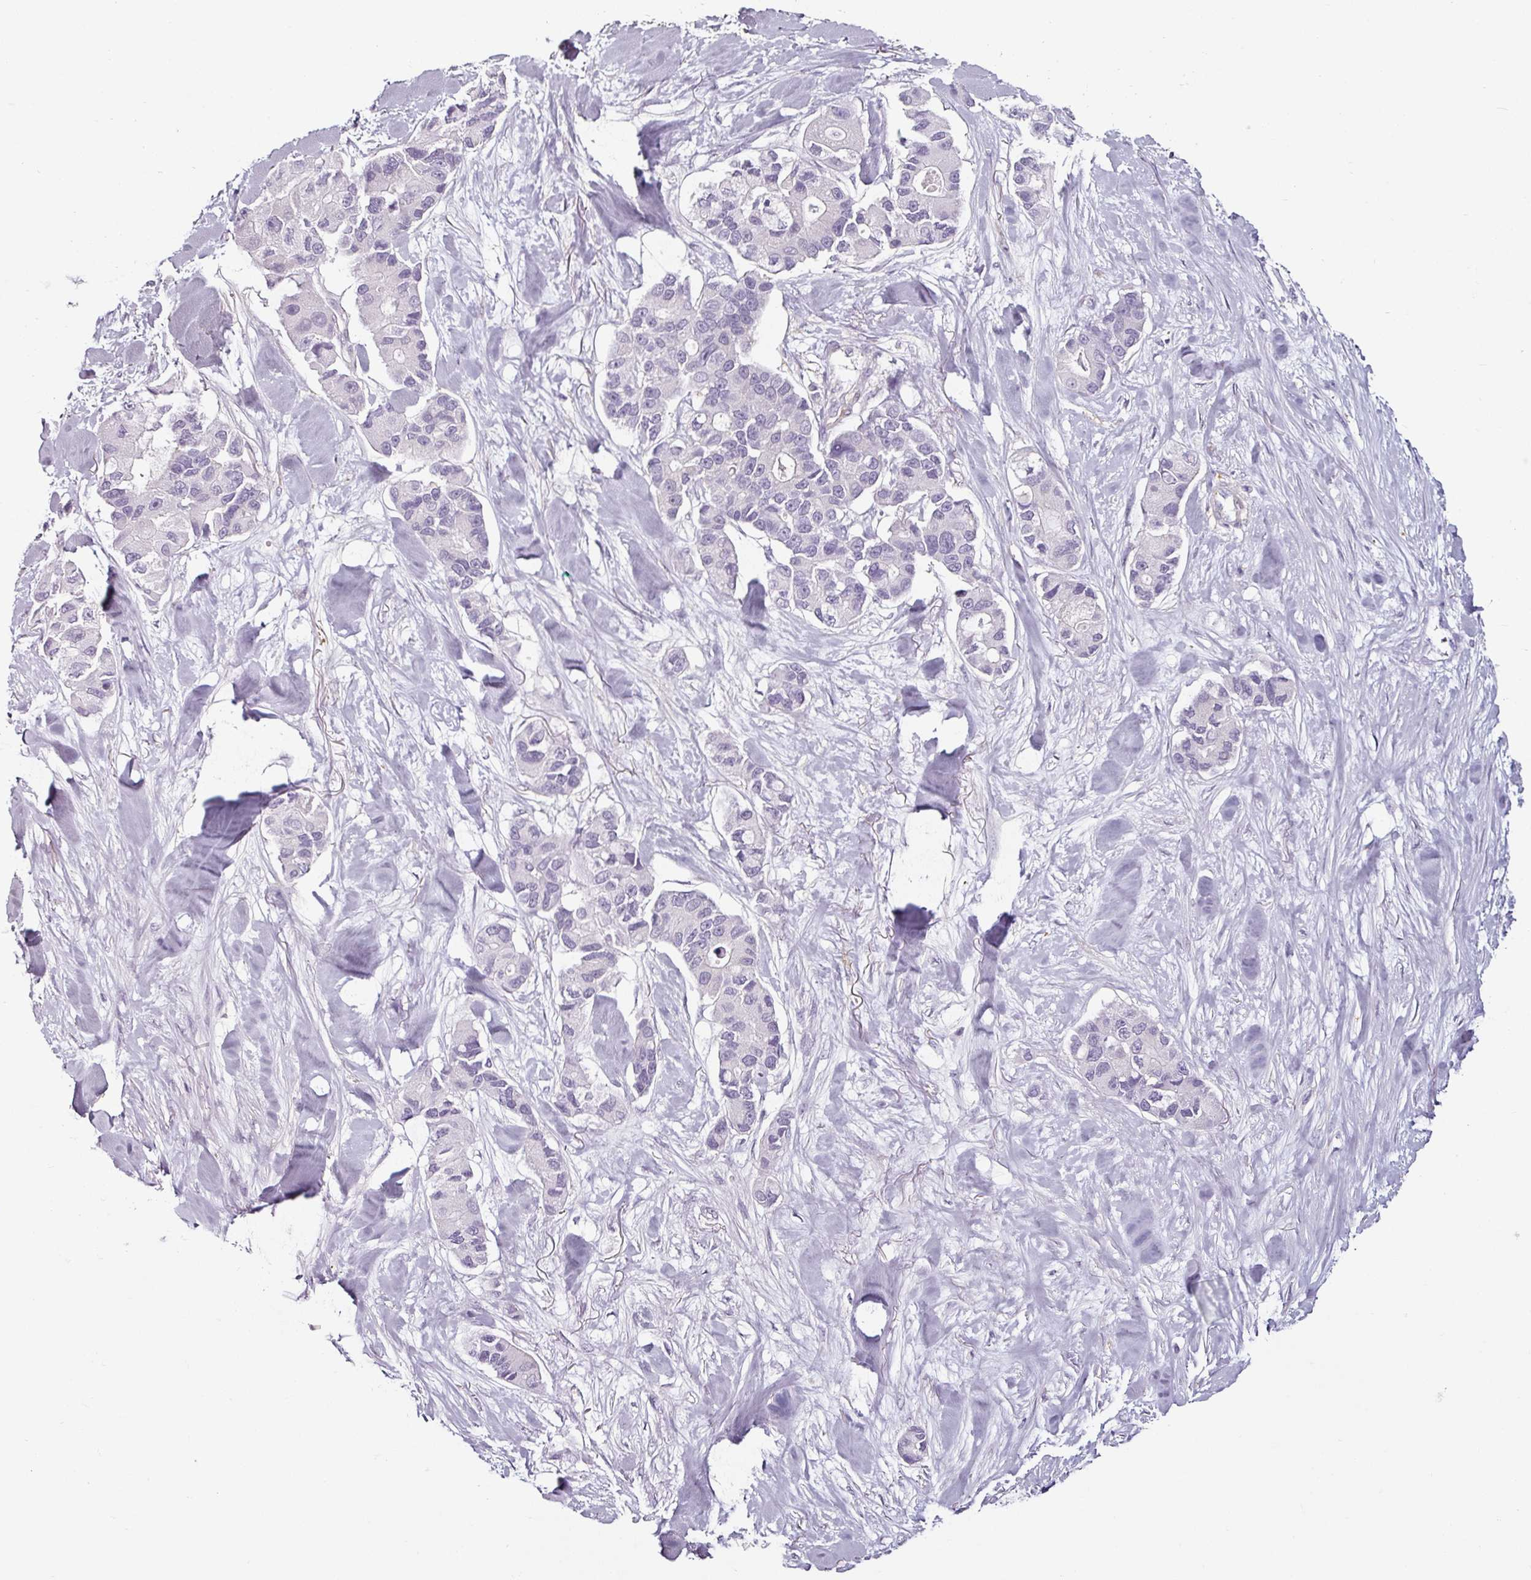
{"staining": {"intensity": "negative", "quantity": "none", "location": "none"}, "tissue": "lung cancer", "cell_type": "Tumor cells", "image_type": "cancer", "snomed": [{"axis": "morphology", "description": "Adenocarcinoma, NOS"}, {"axis": "topography", "description": "Lung"}], "caption": "Immunohistochemistry photomicrograph of human adenocarcinoma (lung) stained for a protein (brown), which demonstrates no staining in tumor cells.", "gene": "CAP2", "patient": {"sex": "female", "age": 54}}